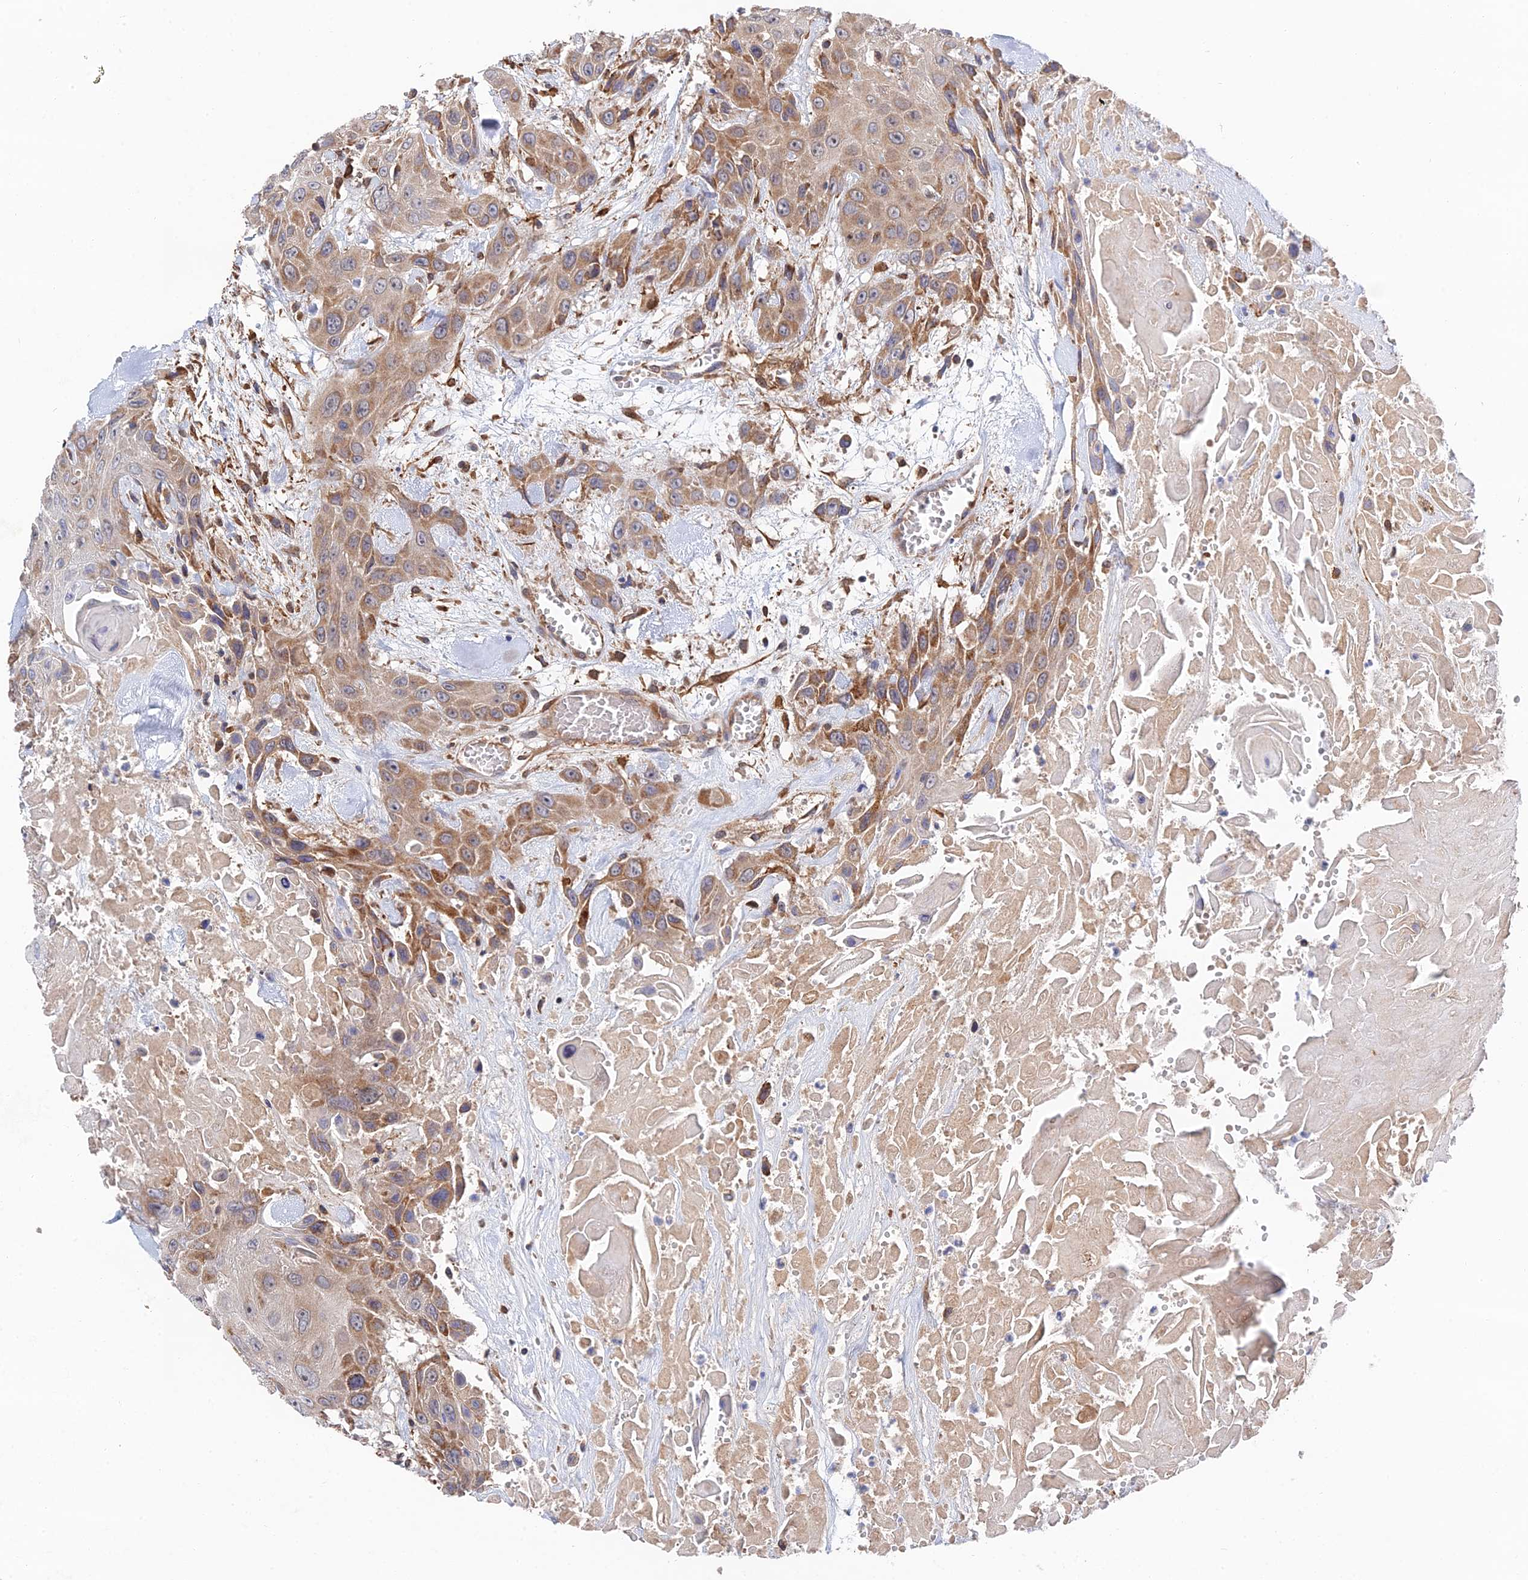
{"staining": {"intensity": "moderate", "quantity": "25%-75%", "location": "cytoplasmic/membranous"}, "tissue": "head and neck cancer", "cell_type": "Tumor cells", "image_type": "cancer", "snomed": [{"axis": "morphology", "description": "Squamous cell carcinoma, NOS"}, {"axis": "topography", "description": "Head-Neck"}], "caption": "Brown immunohistochemical staining in head and neck cancer shows moderate cytoplasmic/membranous positivity in approximately 25%-75% of tumor cells. The protein of interest is shown in brown color, while the nuclei are stained blue.", "gene": "ZNF320", "patient": {"sex": "male", "age": 81}}